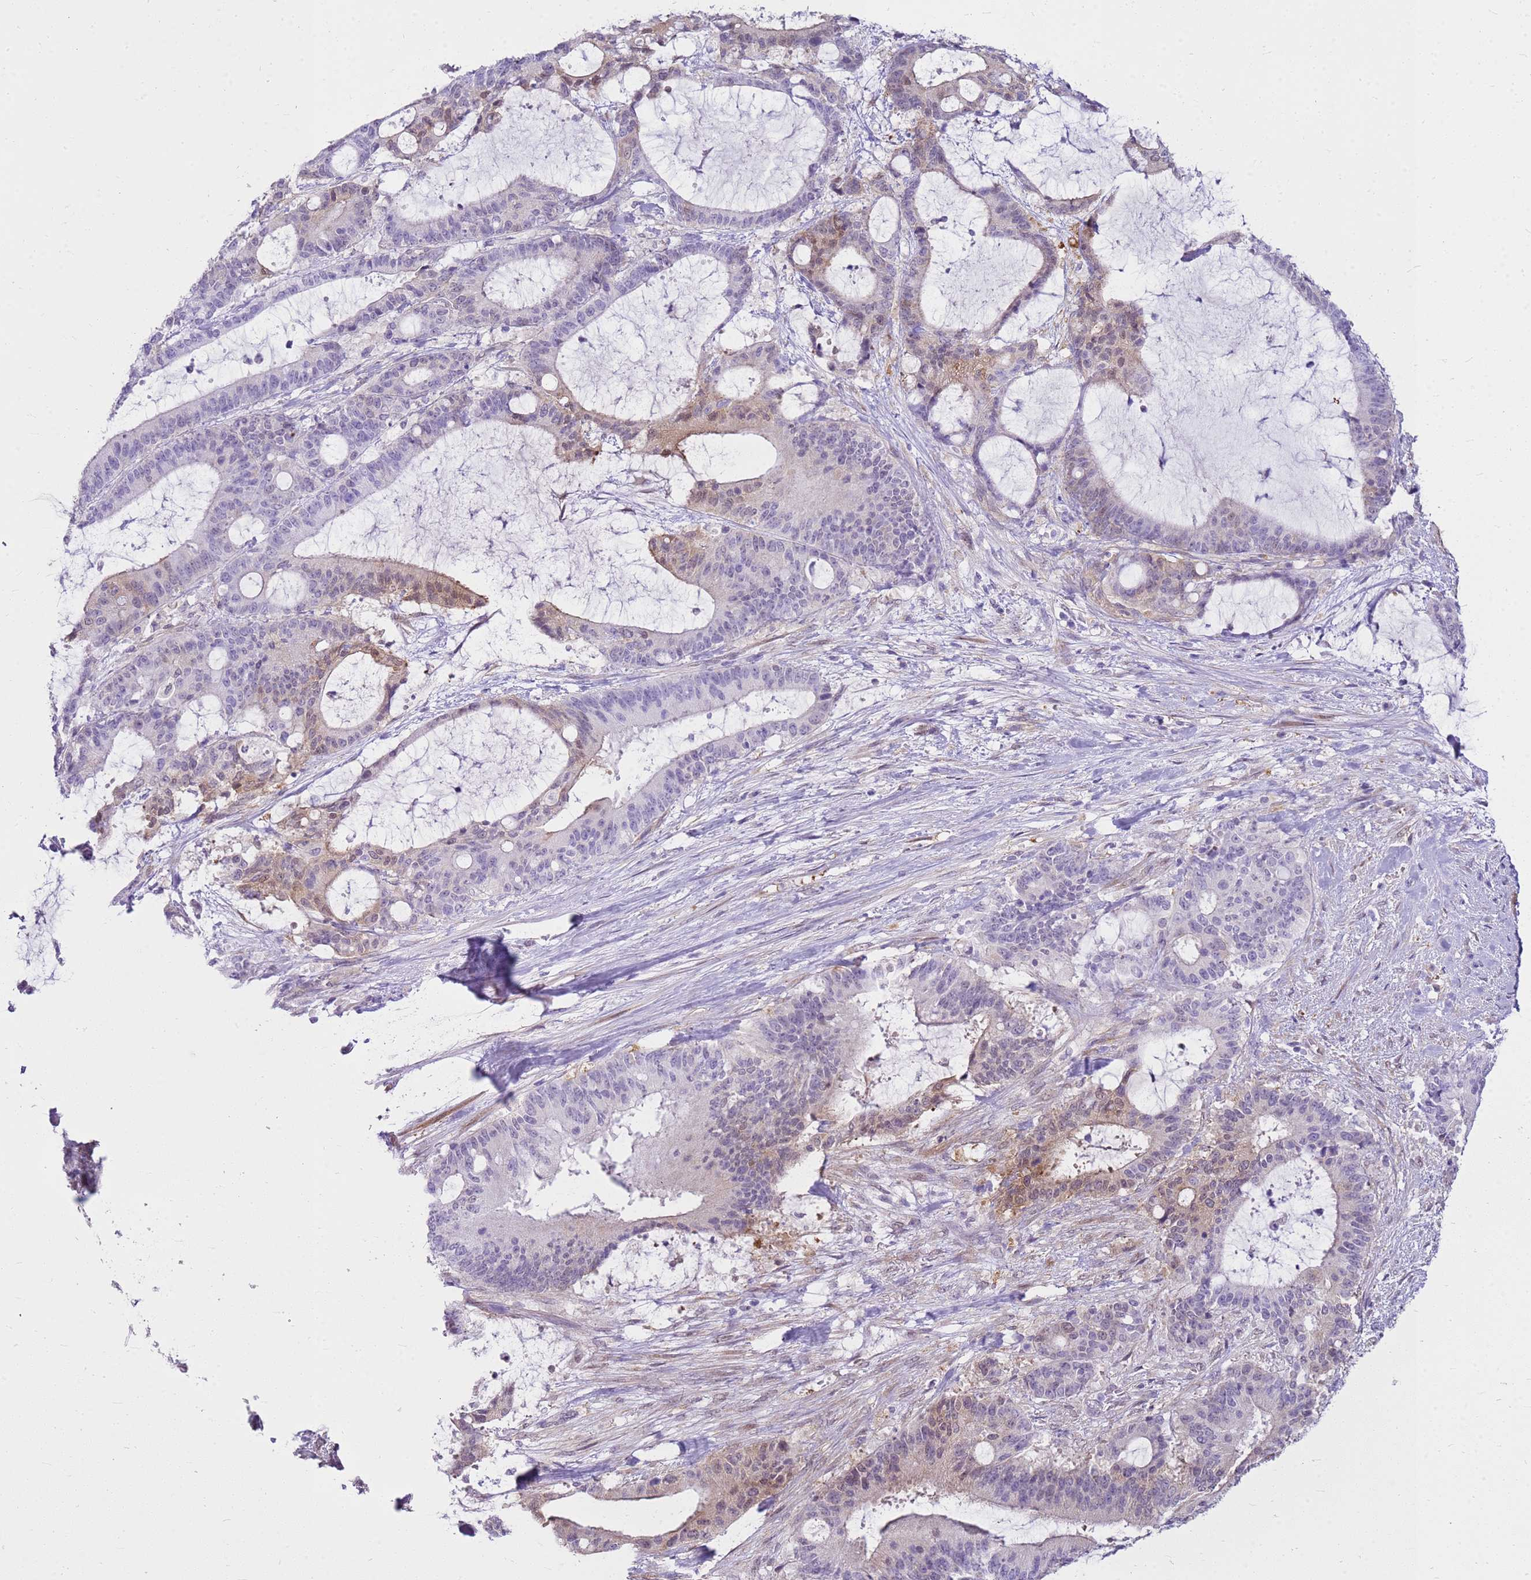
{"staining": {"intensity": "weak", "quantity": "<25%", "location": "cytoplasmic/membranous"}, "tissue": "liver cancer", "cell_type": "Tumor cells", "image_type": "cancer", "snomed": [{"axis": "morphology", "description": "Normal tissue, NOS"}, {"axis": "morphology", "description": "Cholangiocarcinoma"}, {"axis": "topography", "description": "Liver"}, {"axis": "topography", "description": "Peripheral nerve tissue"}], "caption": "This image is of liver cholangiocarcinoma stained with immunohistochemistry (IHC) to label a protein in brown with the nuclei are counter-stained blue. There is no positivity in tumor cells. (Brightfield microscopy of DAB (3,3'-diaminobenzidine) immunohistochemistry (IHC) at high magnification).", "gene": "HSPB1", "patient": {"sex": "female", "age": 73}}